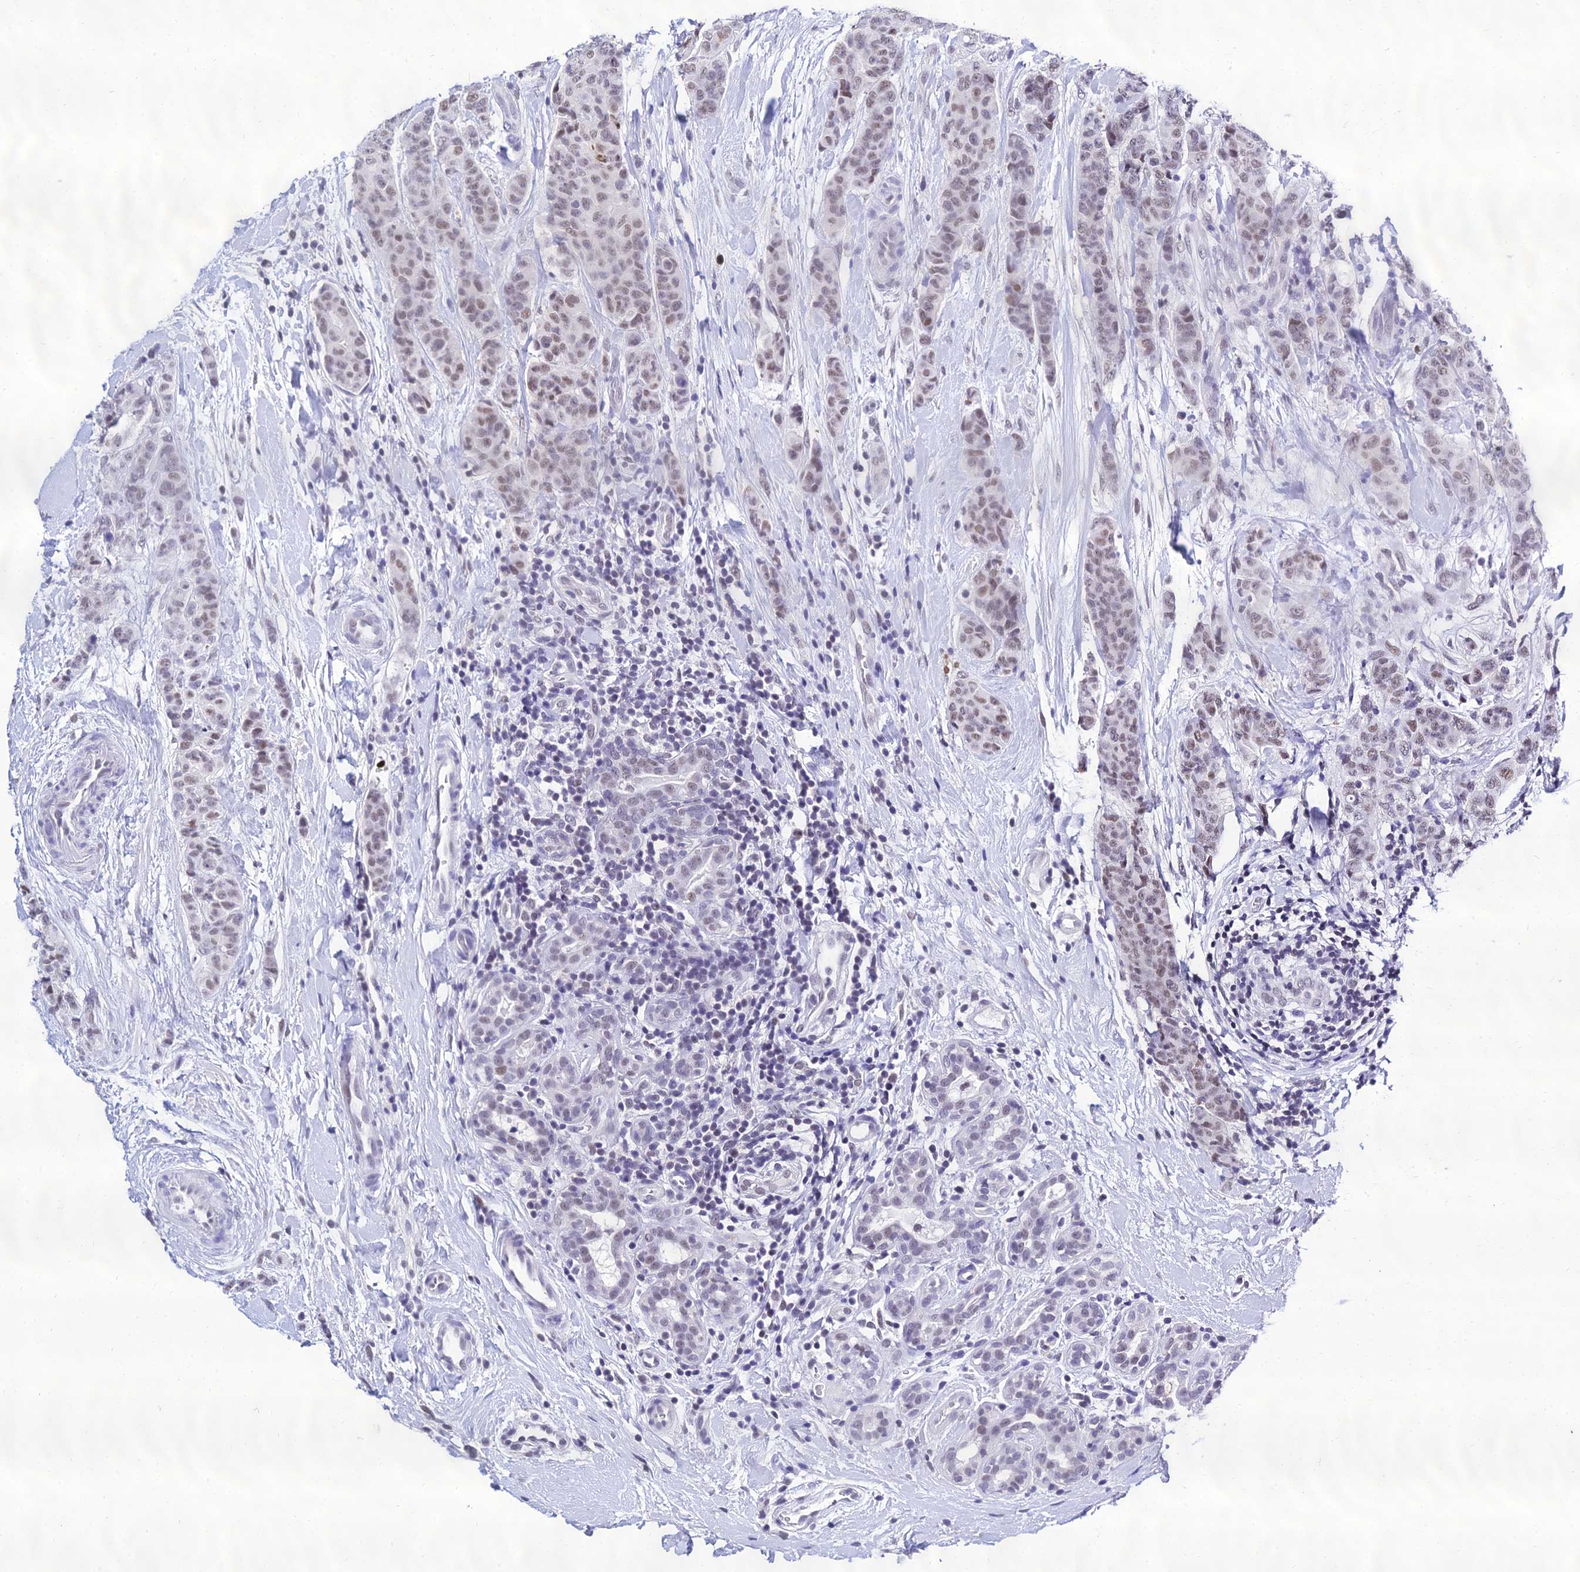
{"staining": {"intensity": "weak", "quantity": "25%-75%", "location": "nuclear"}, "tissue": "breast cancer", "cell_type": "Tumor cells", "image_type": "cancer", "snomed": [{"axis": "morphology", "description": "Duct carcinoma"}, {"axis": "topography", "description": "Breast"}], "caption": "DAB (3,3'-diaminobenzidine) immunohistochemical staining of human breast intraductal carcinoma displays weak nuclear protein staining in approximately 25%-75% of tumor cells.", "gene": "PPP4R2", "patient": {"sex": "female", "age": 40}}